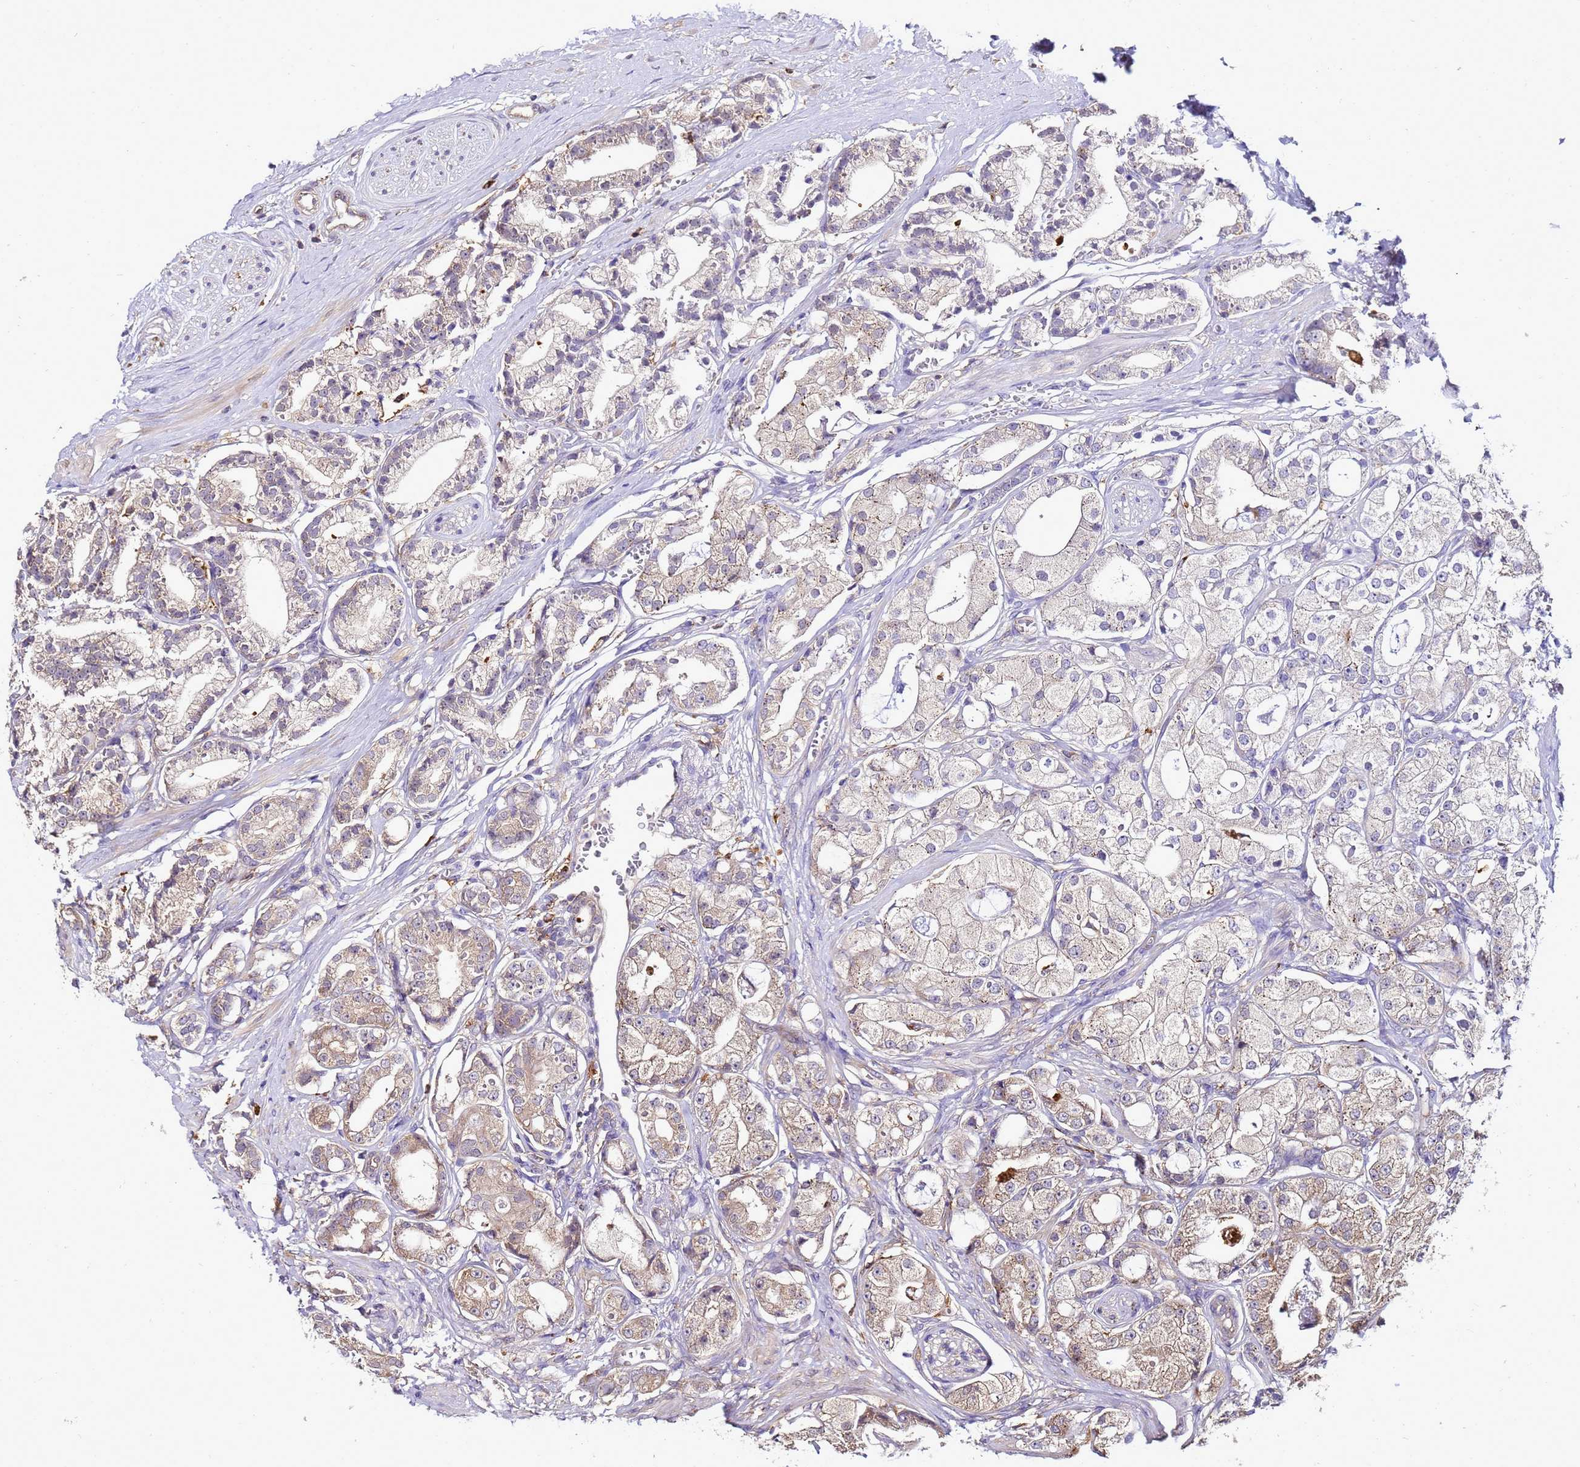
{"staining": {"intensity": "weak", "quantity": "25%-75%", "location": "cytoplasmic/membranous"}, "tissue": "prostate cancer", "cell_type": "Tumor cells", "image_type": "cancer", "snomed": [{"axis": "morphology", "description": "Adenocarcinoma, High grade"}, {"axis": "topography", "description": "Prostate"}], "caption": "Immunohistochemical staining of human high-grade adenocarcinoma (prostate) displays weak cytoplasmic/membranous protein positivity in approximately 25%-75% of tumor cells.", "gene": "TRABD", "patient": {"sex": "male", "age": 71}}